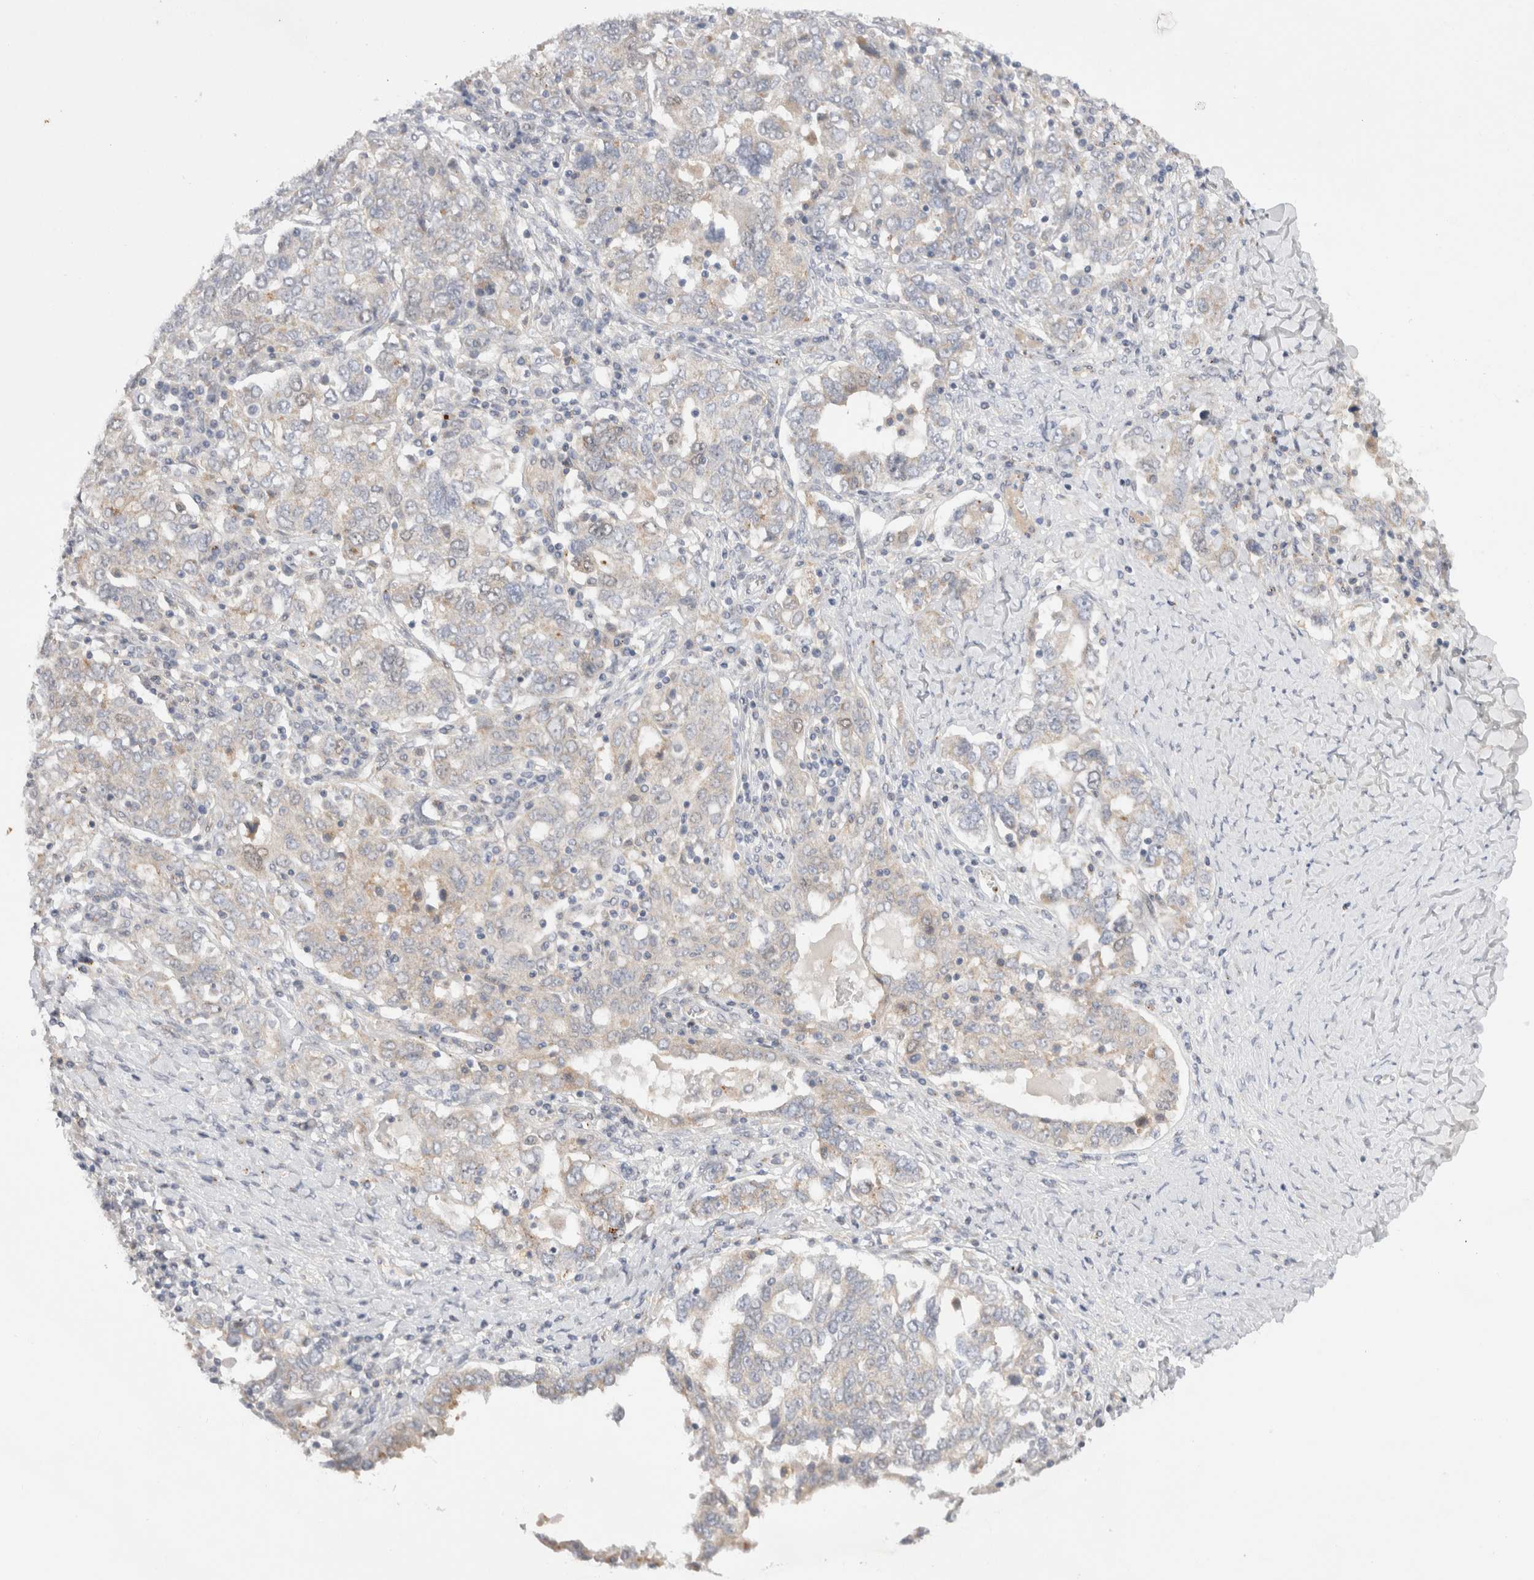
{"staining": {"intensity": "weak", "quantity": "<25%", "location": "cytoplasmic/membranous"}, "tissue": "ovarian cancer", "cell_type": "Tumor cells", "image_type": "cancer", "snomed": [{"axis": "morphology", "description": "Carcinoma, endometroid"}, {"axis": "topography", "description": "Ovary"}], "caption": "Immunohistochemical staining of human ovarian cancer reveals no significant staining in tumor cells.", "gene": "NPC1", "patient": {"sex": "female", "age": 62}}